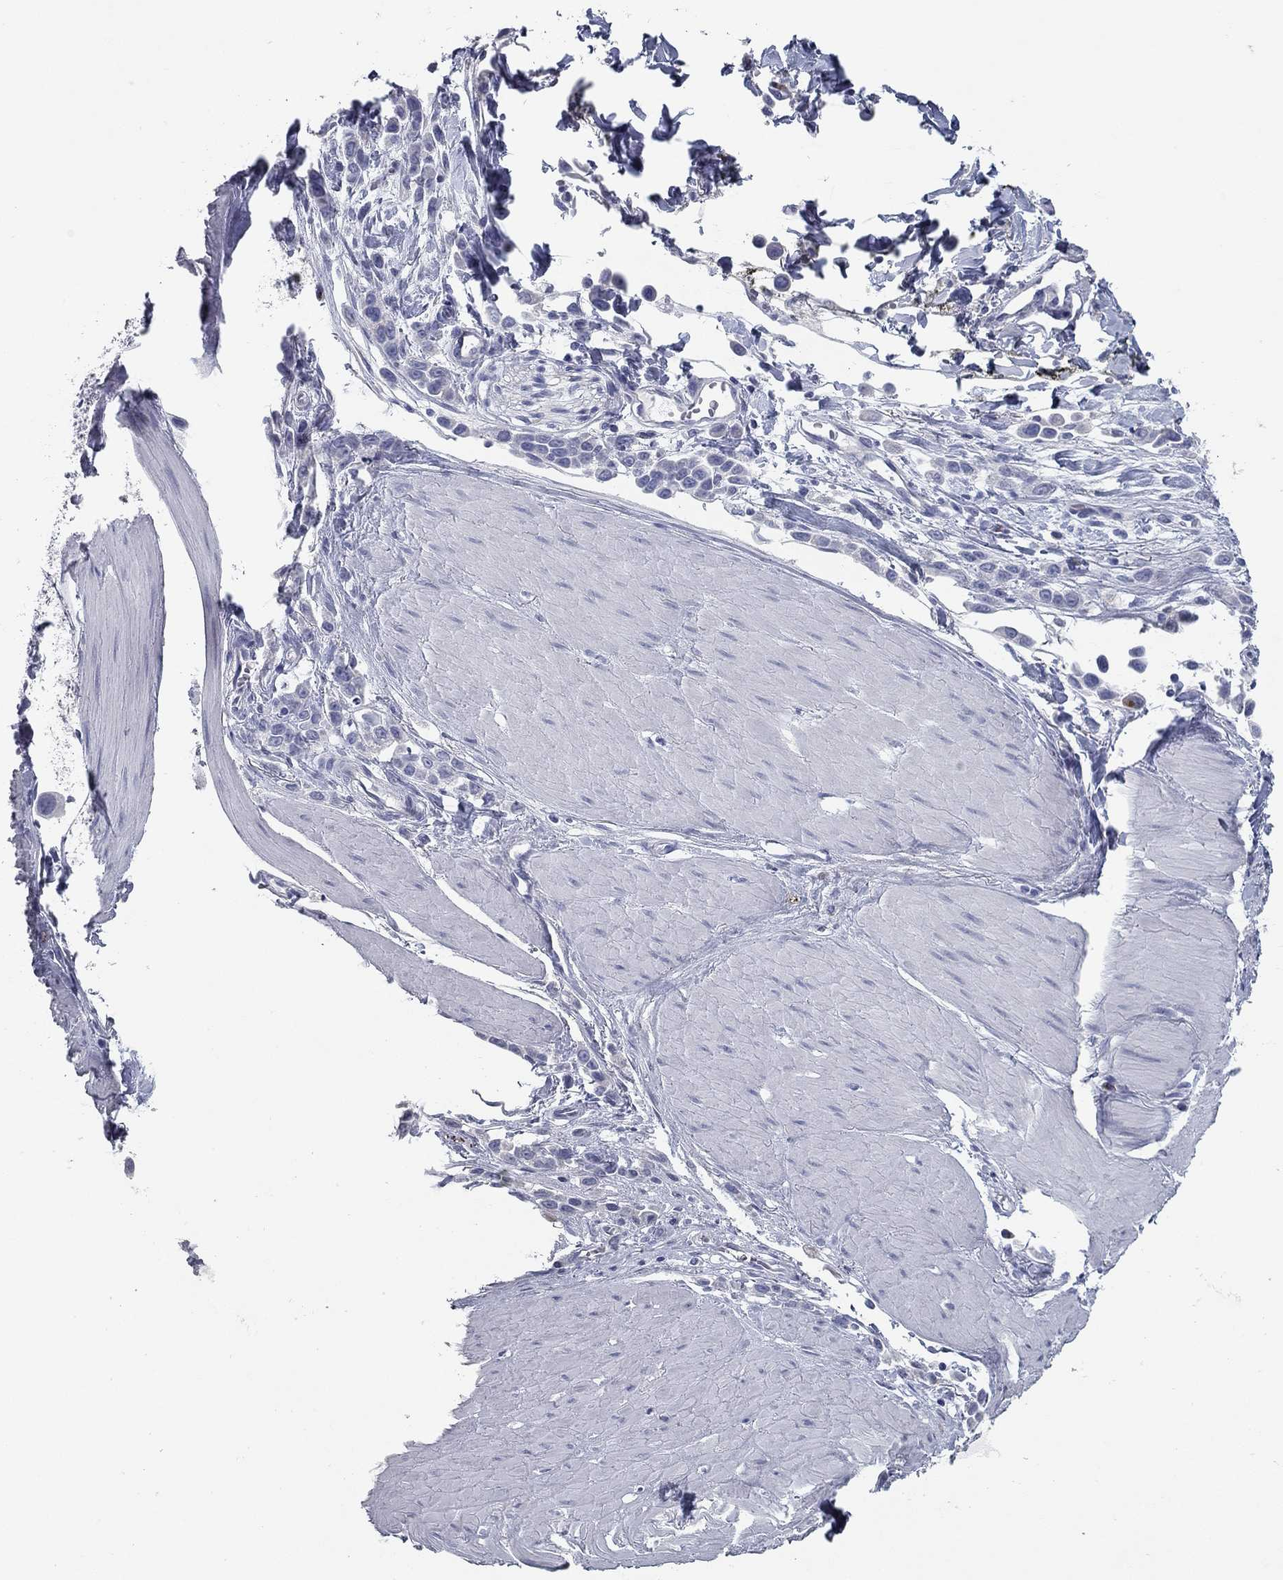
{"staining": {"intensity": "negative", "quantity": "none", "location": "none"}, "tissue": "stomach cancer", "cell_type": "Tumor cells", "image_type": "cancer", "snomed": [{"axis": "morphology", "description": "Adenocarcinoma, NOS"}, {"axis": "topography", "description": "Stomach"}], "caption": "The histopathology image reveals no staining of tumor cells in stomach cancer (adenocarcinoma).", "gene": "TAC1", "patient": {"sex": "male", "age": 47}}